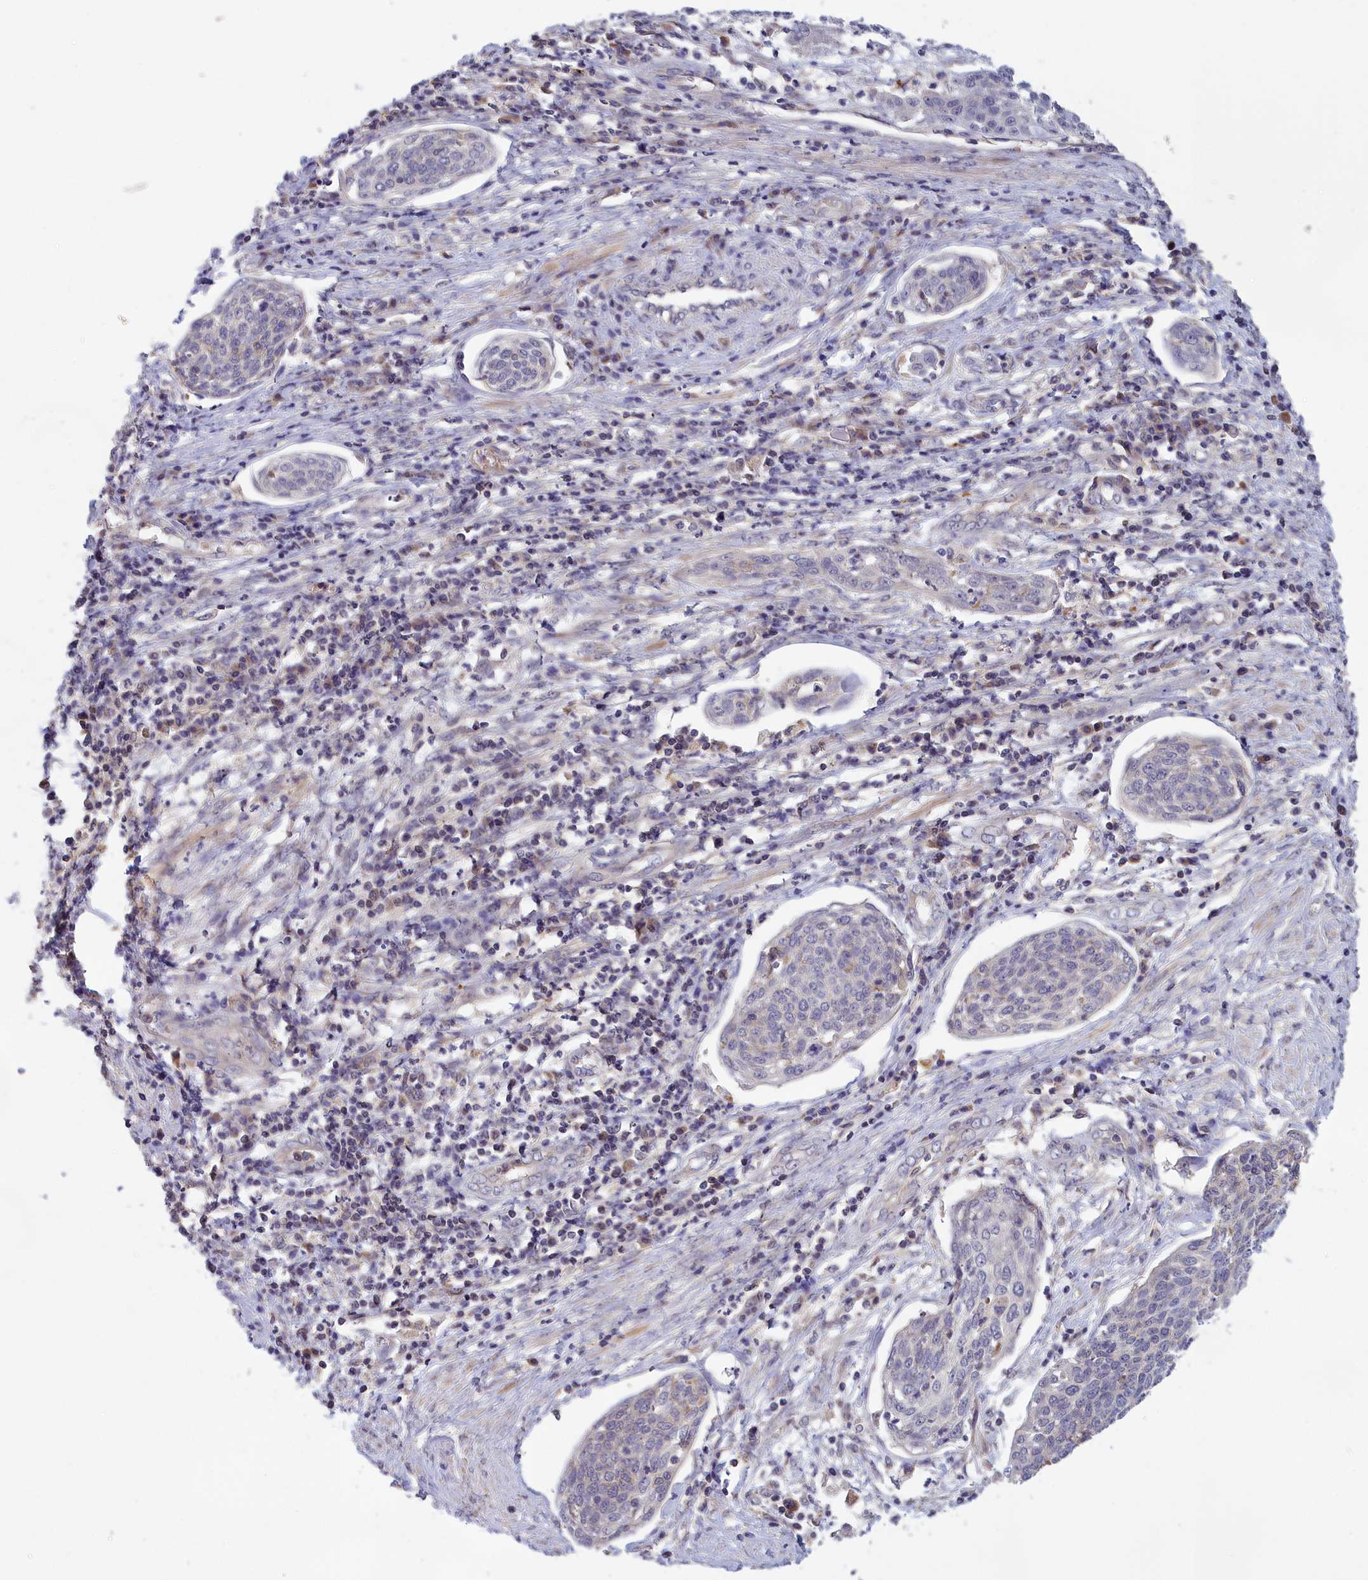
{"staining": {"intensity": "negative", "quantity": "none", "location": "none"}, "tissue": "cervical cancer", "cell_type": "Tumor cells", "image_type": "cancer", "snomed": [{"axis": "morphology", "description": "Squamous cell carcinoma, NOS"}, {"axis": "topography", "description": "Cervix"}], "caption": "Immunohistochemistry (IHC) photomicrograph of squamous cell carcinoma (cervical) stained for a protein (brown), which reveals no positivity in tumor cells.", "gene": "IGFALS", "patient": {"sex": "female", "age": 34}}